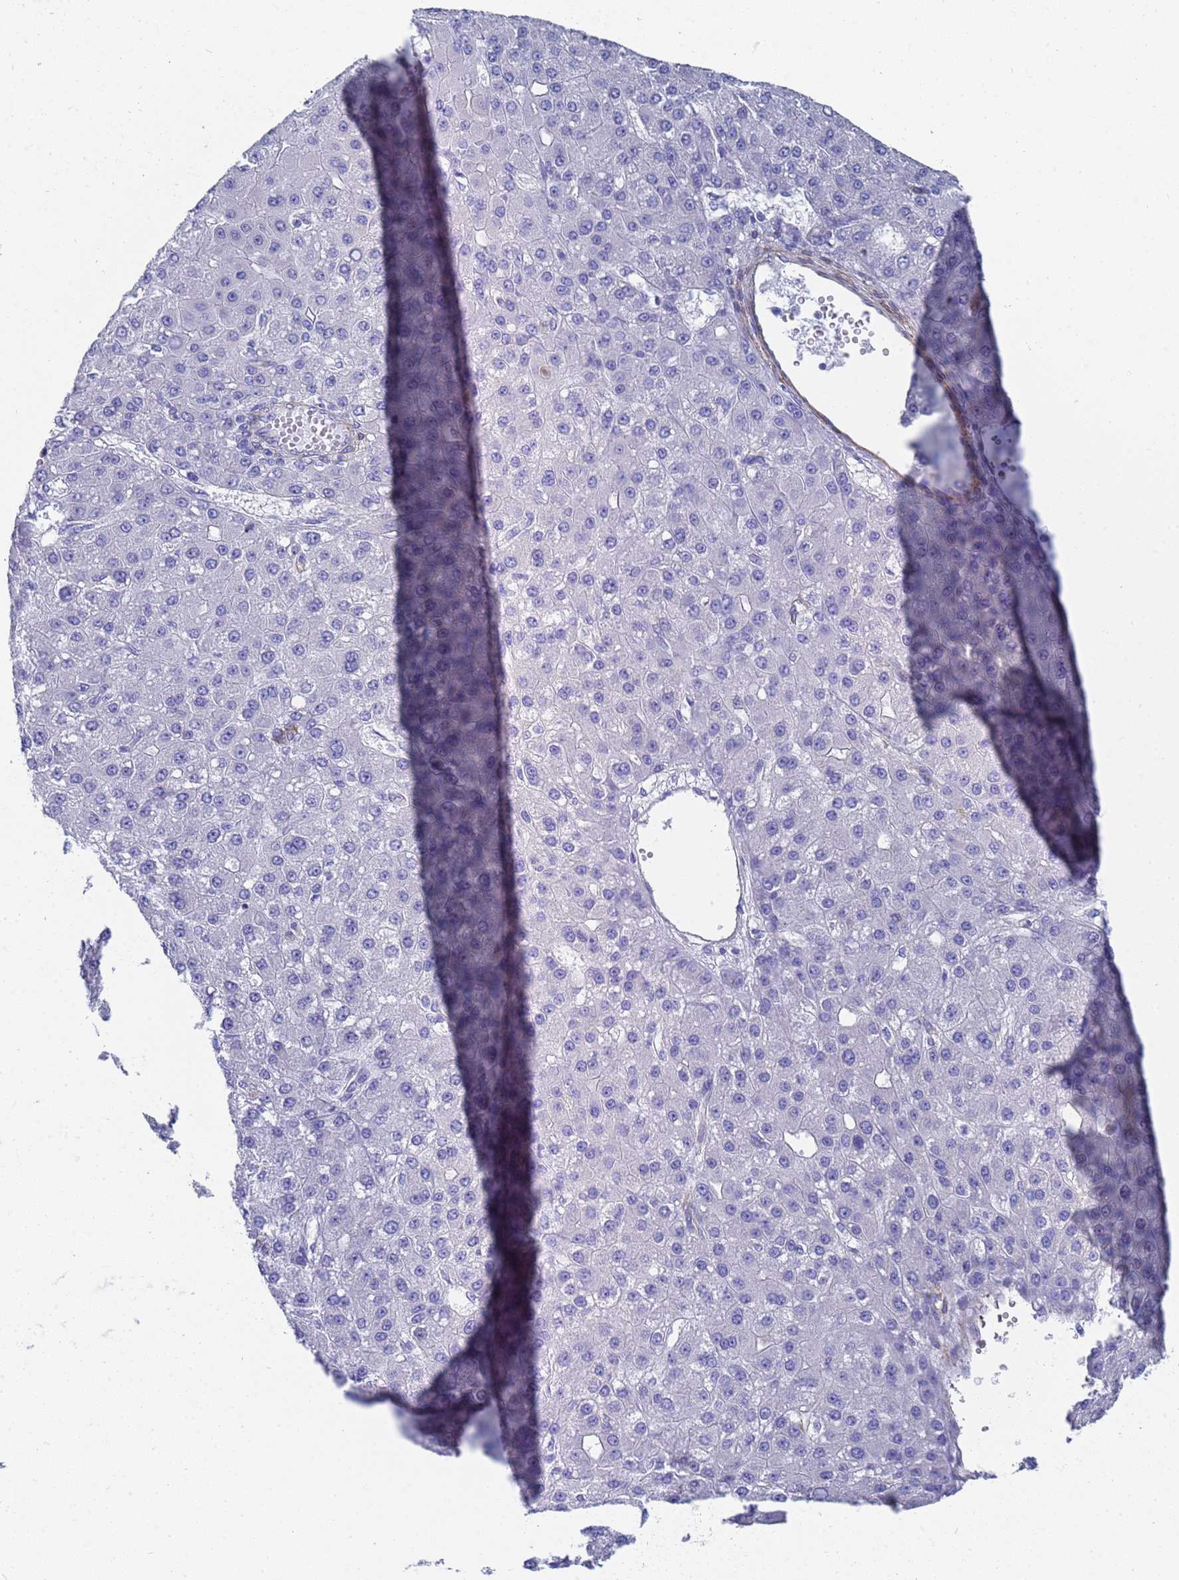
{"staining": {"intensity": "negative", "quantity": "none", "location": "none"}, "tissue": "liver cancer", "cell_type": "Tumor cells", "image_type": "cancer", "snomed": [{"axis": "morphology", "description": "Carcinoma, Hepatocellular, NOS"}, {"axis": "topography", "description": "Liver"}], "caption": "IHC of human liver cancer exhibits no positivity in tumor cells.", "gene": "TUBB1", "patient": {"sex": "male", "age": 67}}